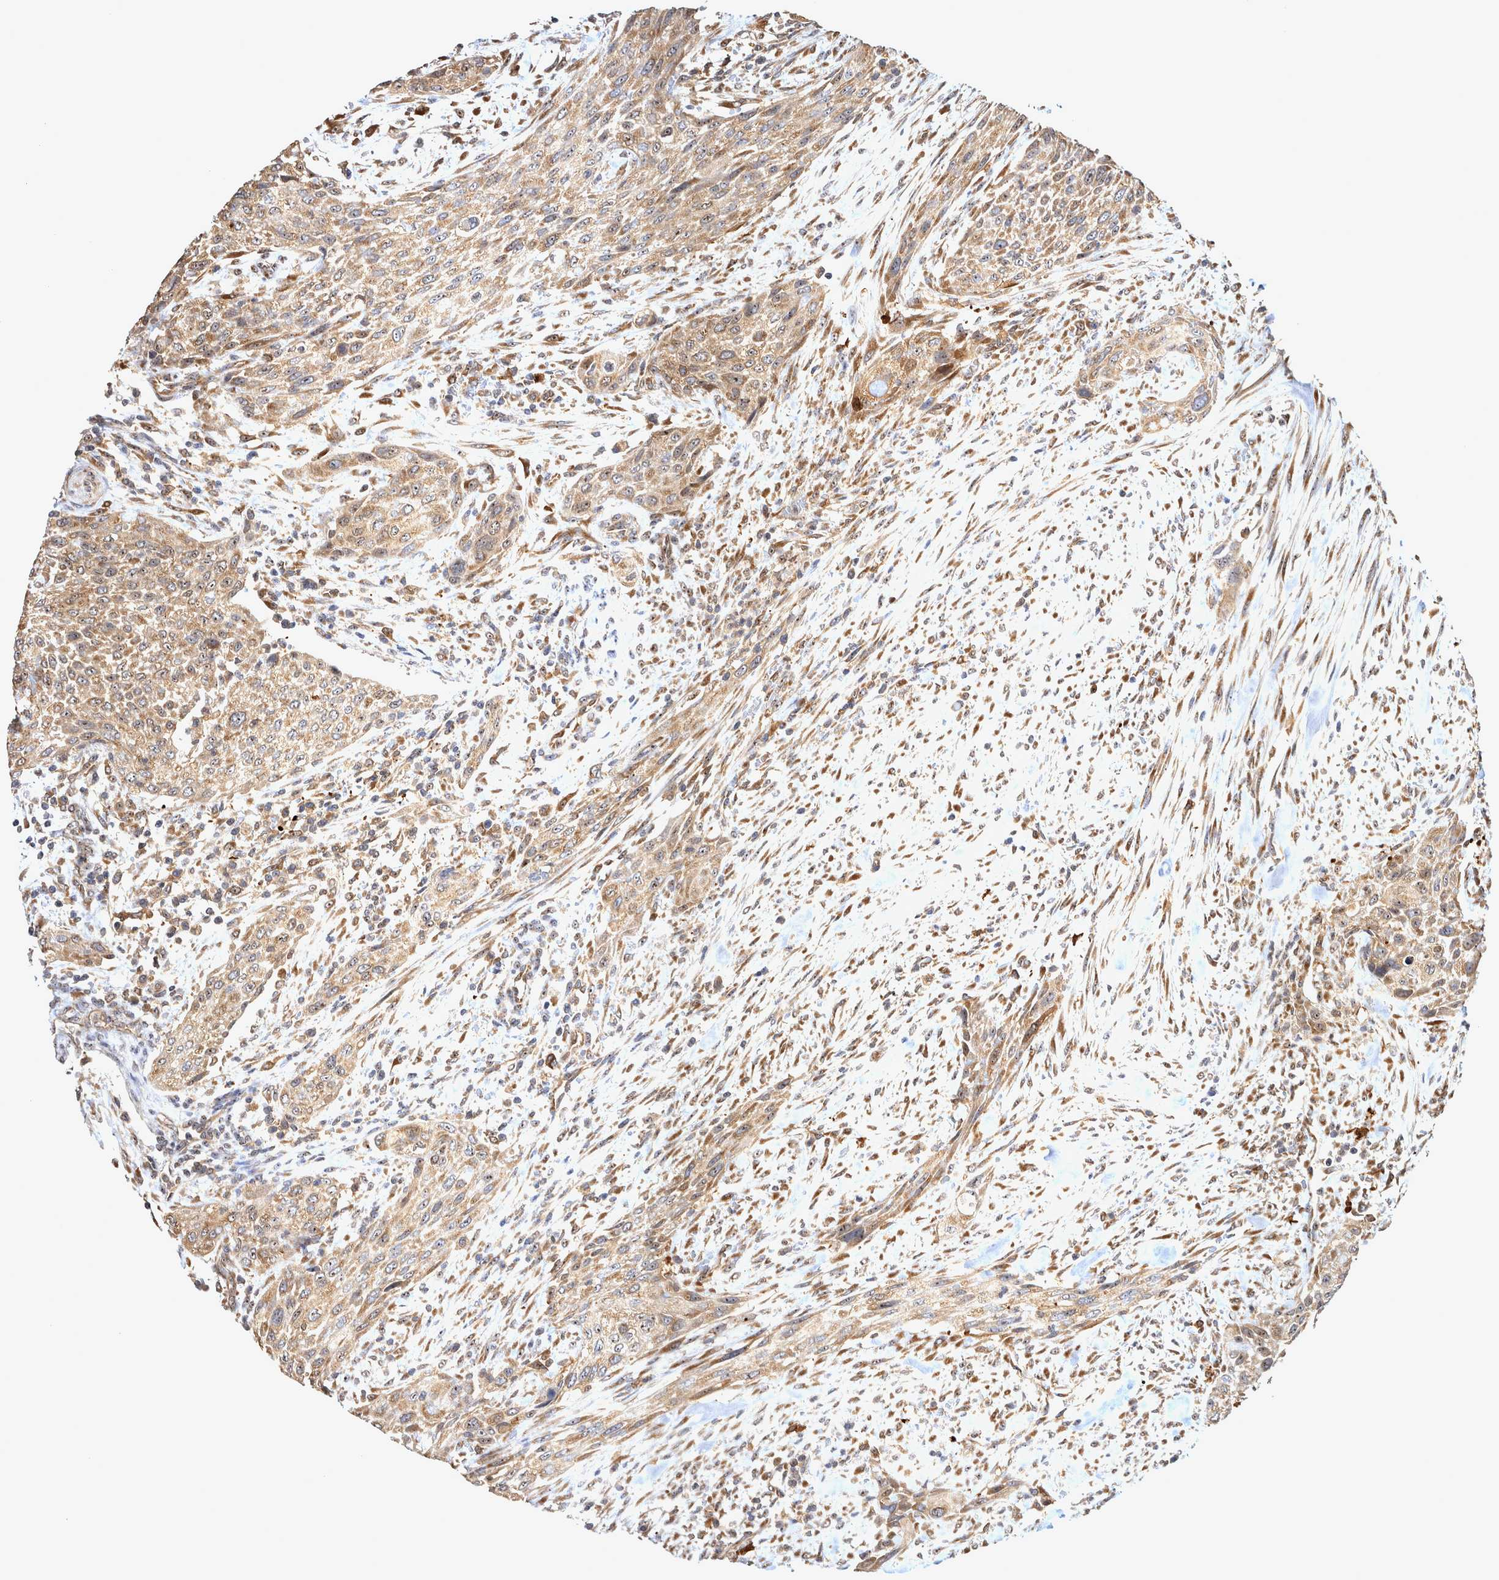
{"staining": {"intensity": "moderate", "quantity": ">75%", "location": "cytoplasmic/membranous"}, "tissue": "urothelial cancer", "cell_type": "Tumor cells", "image_type": "cancer", "snomed": [{"axis": "morphology", "description": "Urothelial carcinoma, Low grade"}, {"axis": "morphology", "description": "Urothelial carcinoma, High grade"}, {"axis": "topography", "description": "Urinary bladder"}], "caption": "Human high-grade urothelial carcinoma stained for a protein (brown) shows moderate cytoplasmic/membranous positive staining in about >75% of tumor cells.", "gene": "ATXN2", "patient": {"sex": "male", "age": 35}}